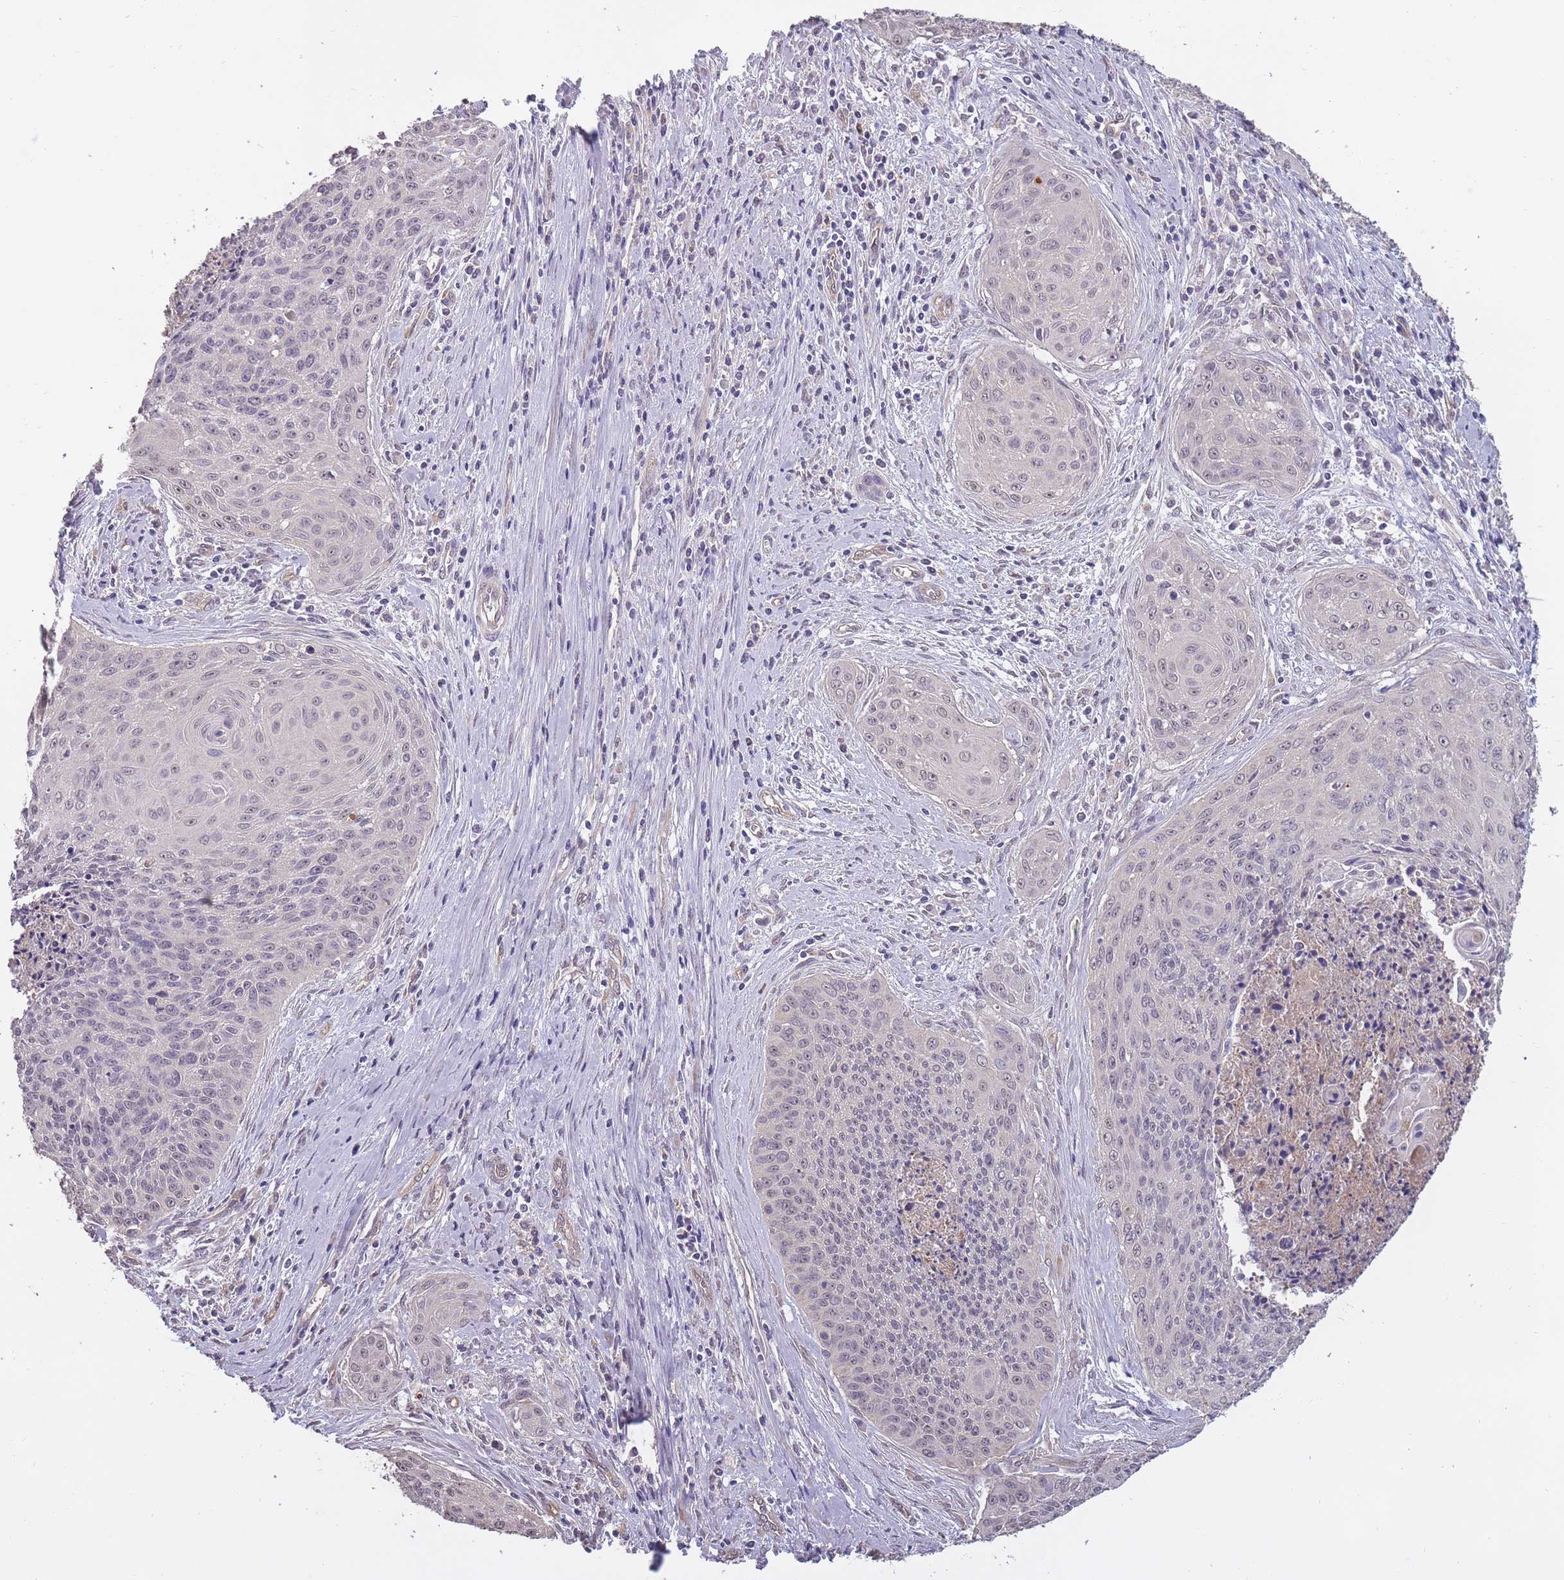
{"staining": {"intensity": "negative", "quantity": "none", "location": "none"}, "tissue": "cervical cancer", "cell_type": "Tumor cells", "image_type": "cancer", "snomed": [{"axis": "morphology", "description": "Squamous cell carcinoma, NOS"}, {"axis": "topography", "description": "Cervix"}], "caption": "DAB immunohistochemical staining of human cervical cancer displays no significant staining in tumor cells. Brightfield microscopy of immunohistochemistry stained with DAB (3,3'-diaminobenzidine) (brown) and hematoxylin (blue), captured at high magnification.", "gene": "KIAA1755", "patient": {"sex": "female", "age": 55}}